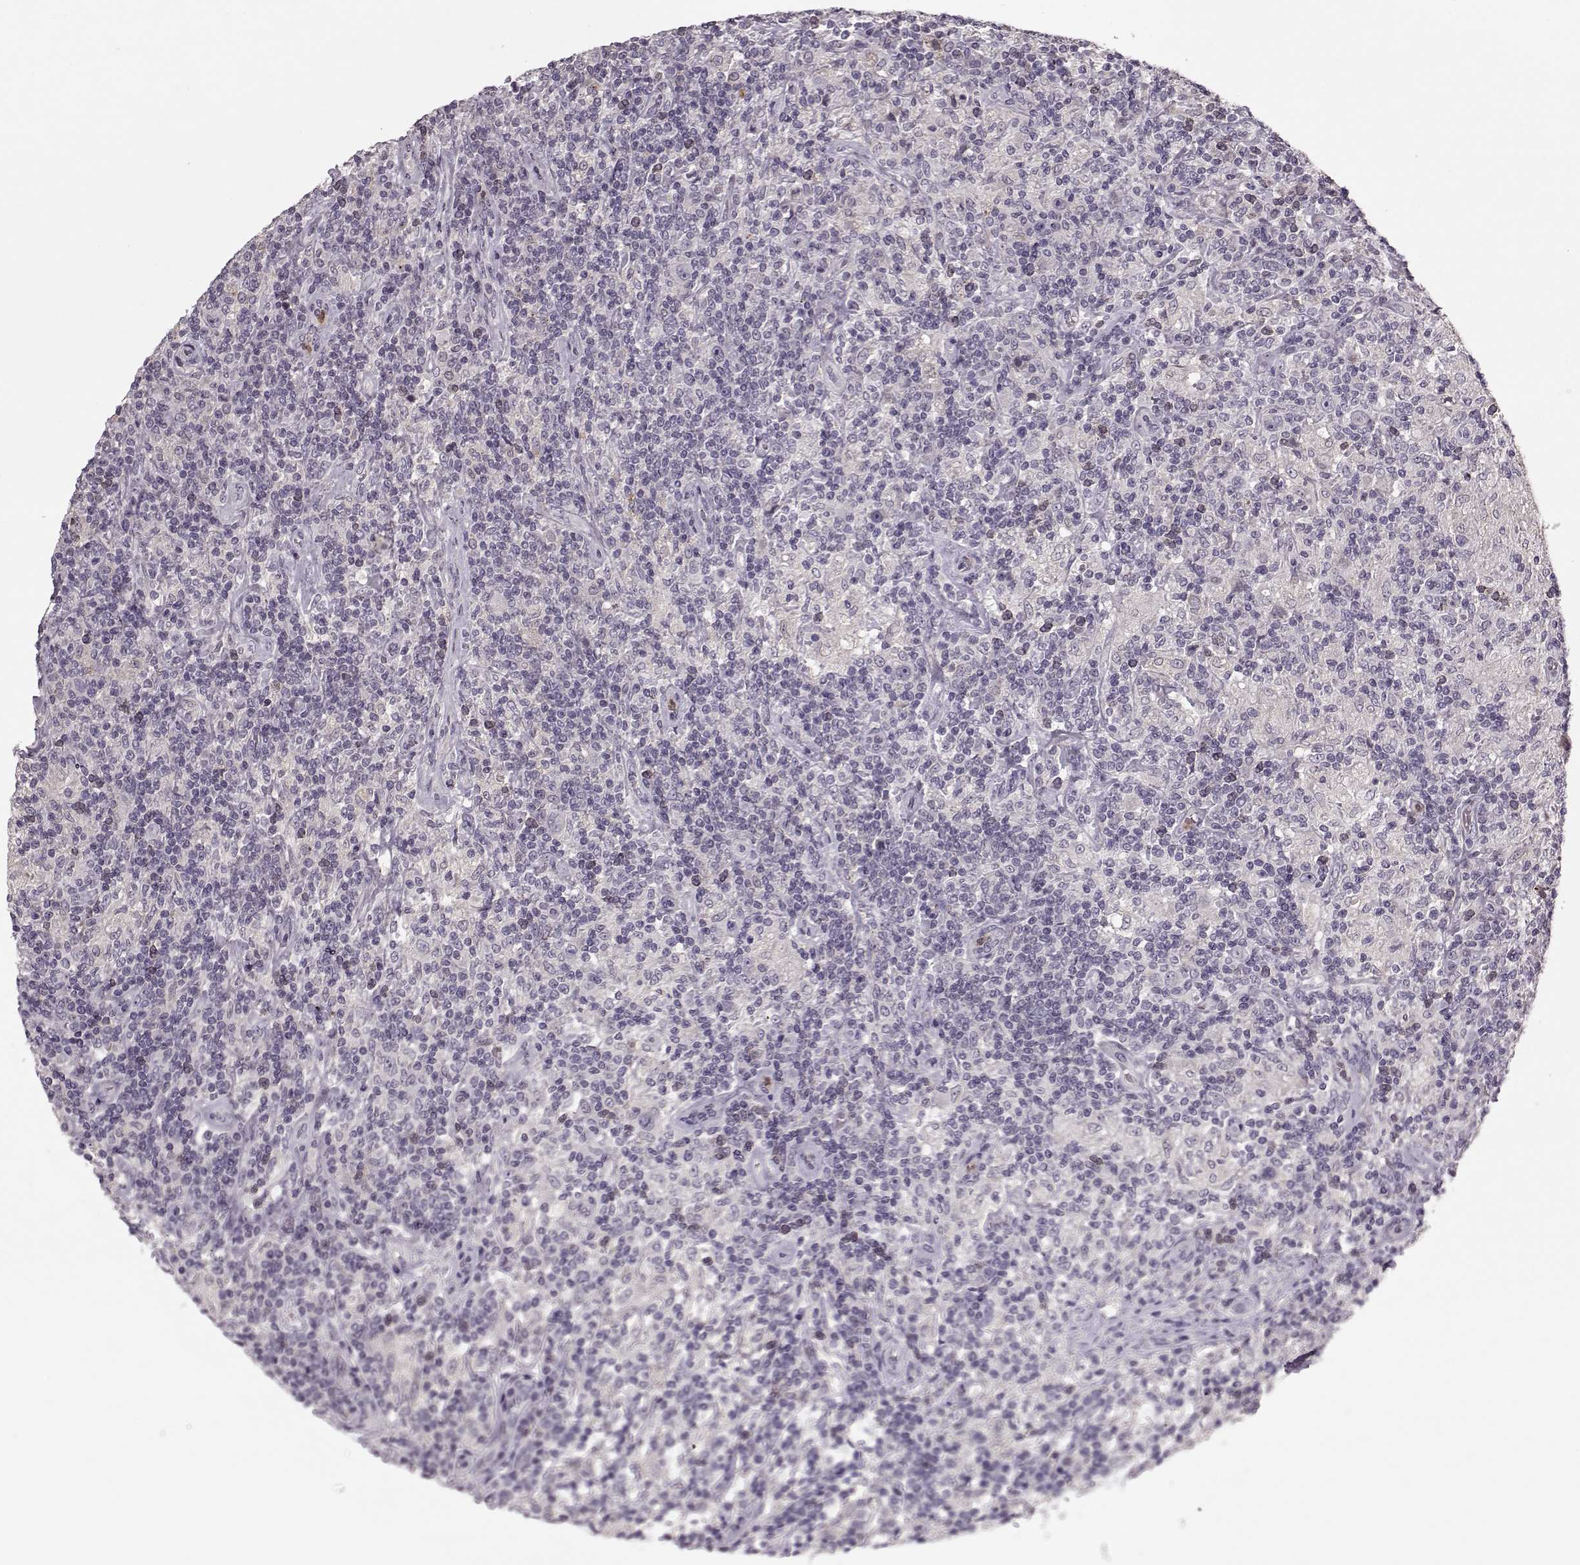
{"staining": {"intensity": "negative", "quantity": "none", "location": "none"}, "tissue": "lymphoma", "cell_type": "Tumor cells", "image_type": "cancer", "snomed": [{"axis": "morphology", "description": "Hodgkin's disease, NOS"}, {"axis": "topography", "description": "Lymph node"}], "caption": "A photomicrograph of human Hodgkin's disease is negative for staining in tumor cells.", "gene": "ACOT11", "patient": {"sex": "male", "age": 70}}